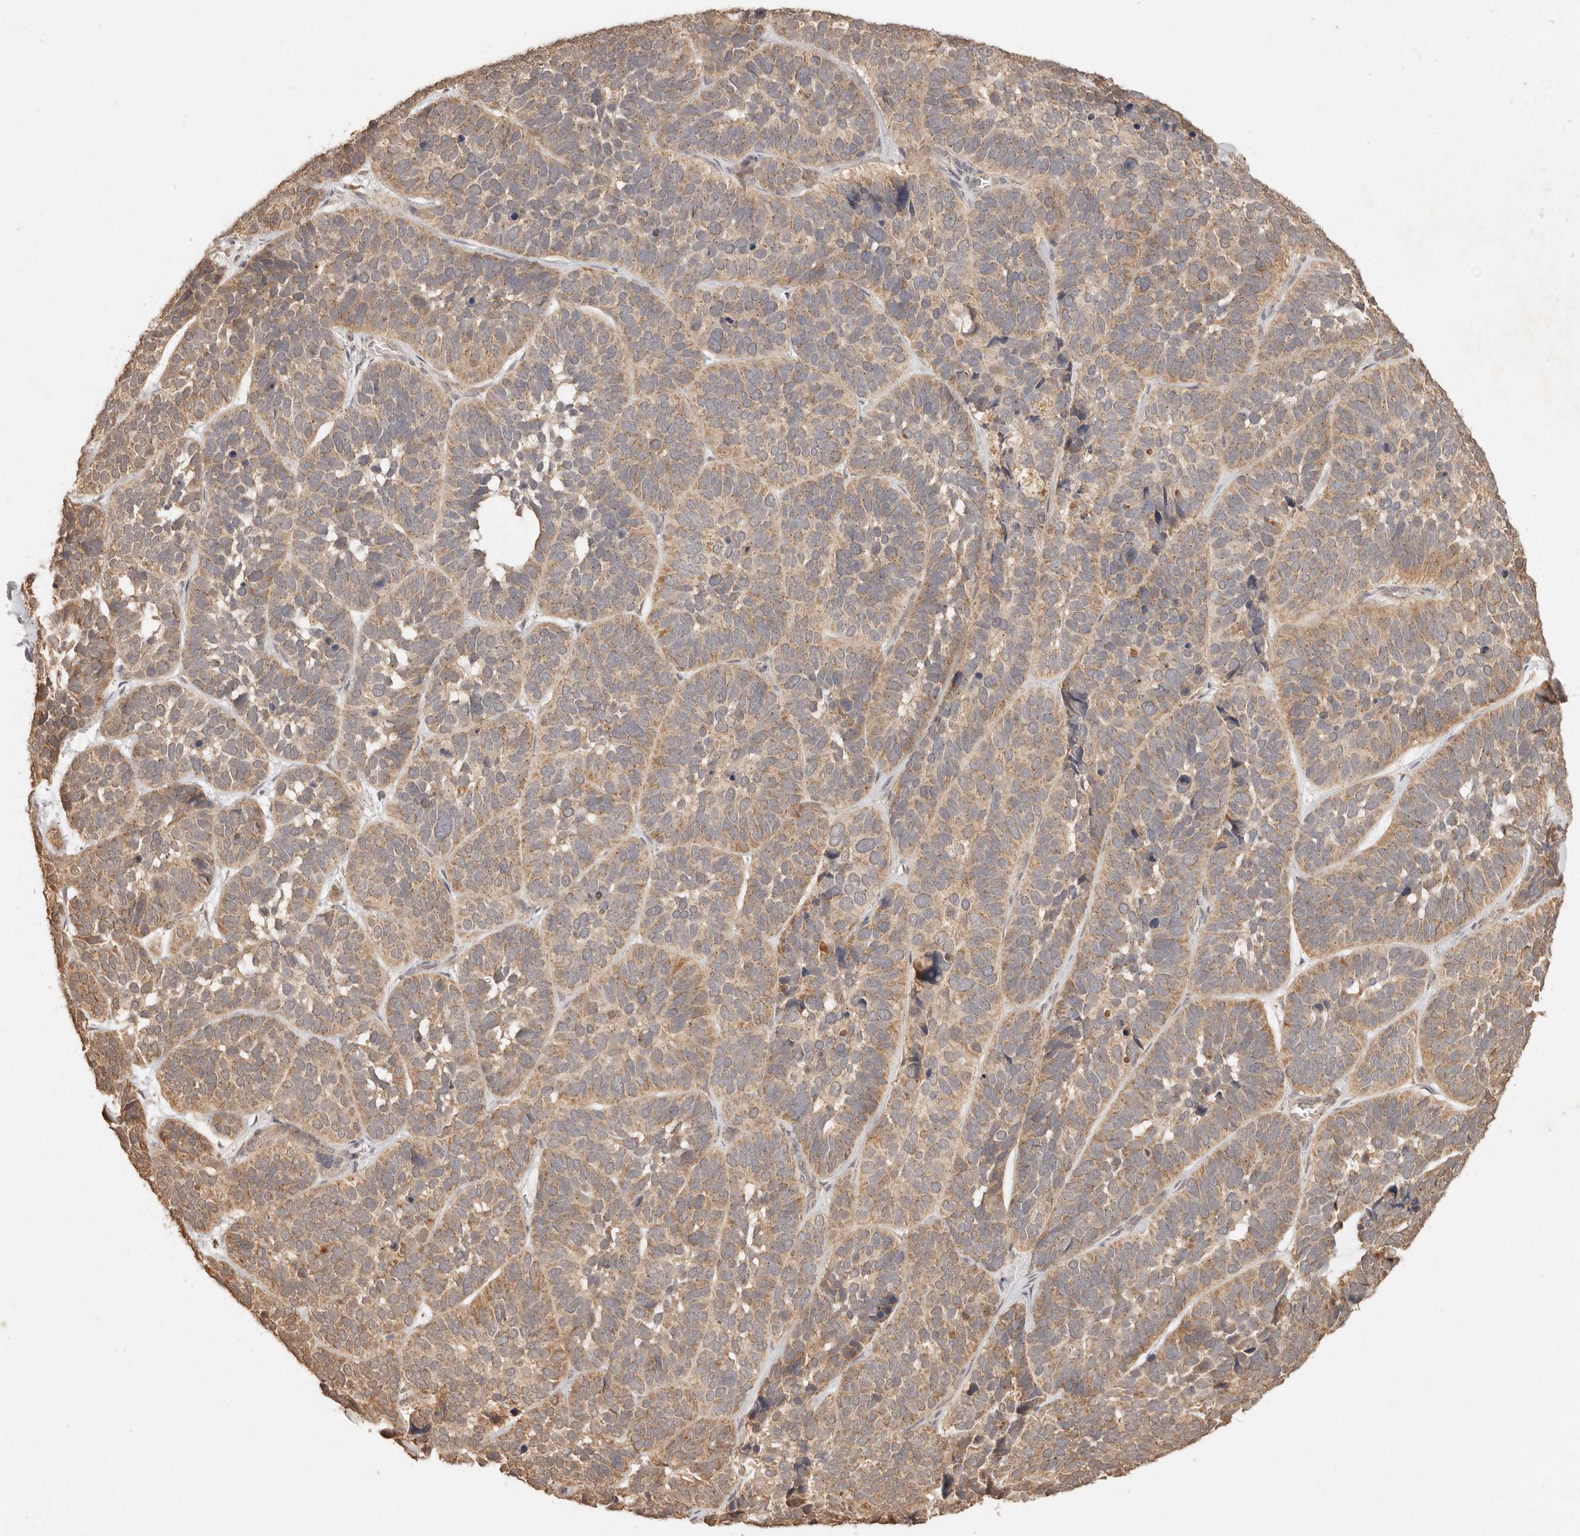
{"staining": {"intensity": "moderate", "quantity": ">75%", "location": "cytoplasmic/membranous"}, "tissue": "skin cancer", "cell_type": "Tumor cells", "image_type": "cancer", "snomed": [{"axis": "morphology", "description": "Basal cell carcinoma"}, {"axis": "topography", "description": "Skin"}], "caption": "Protein expression analysis of human skin basal cell carcinoma reveals moderate cytoplasmic/membranous staining in about >75% of tumor cells.", "gene": "LMO4", "patient": {"sex": "male", "age": 62}}